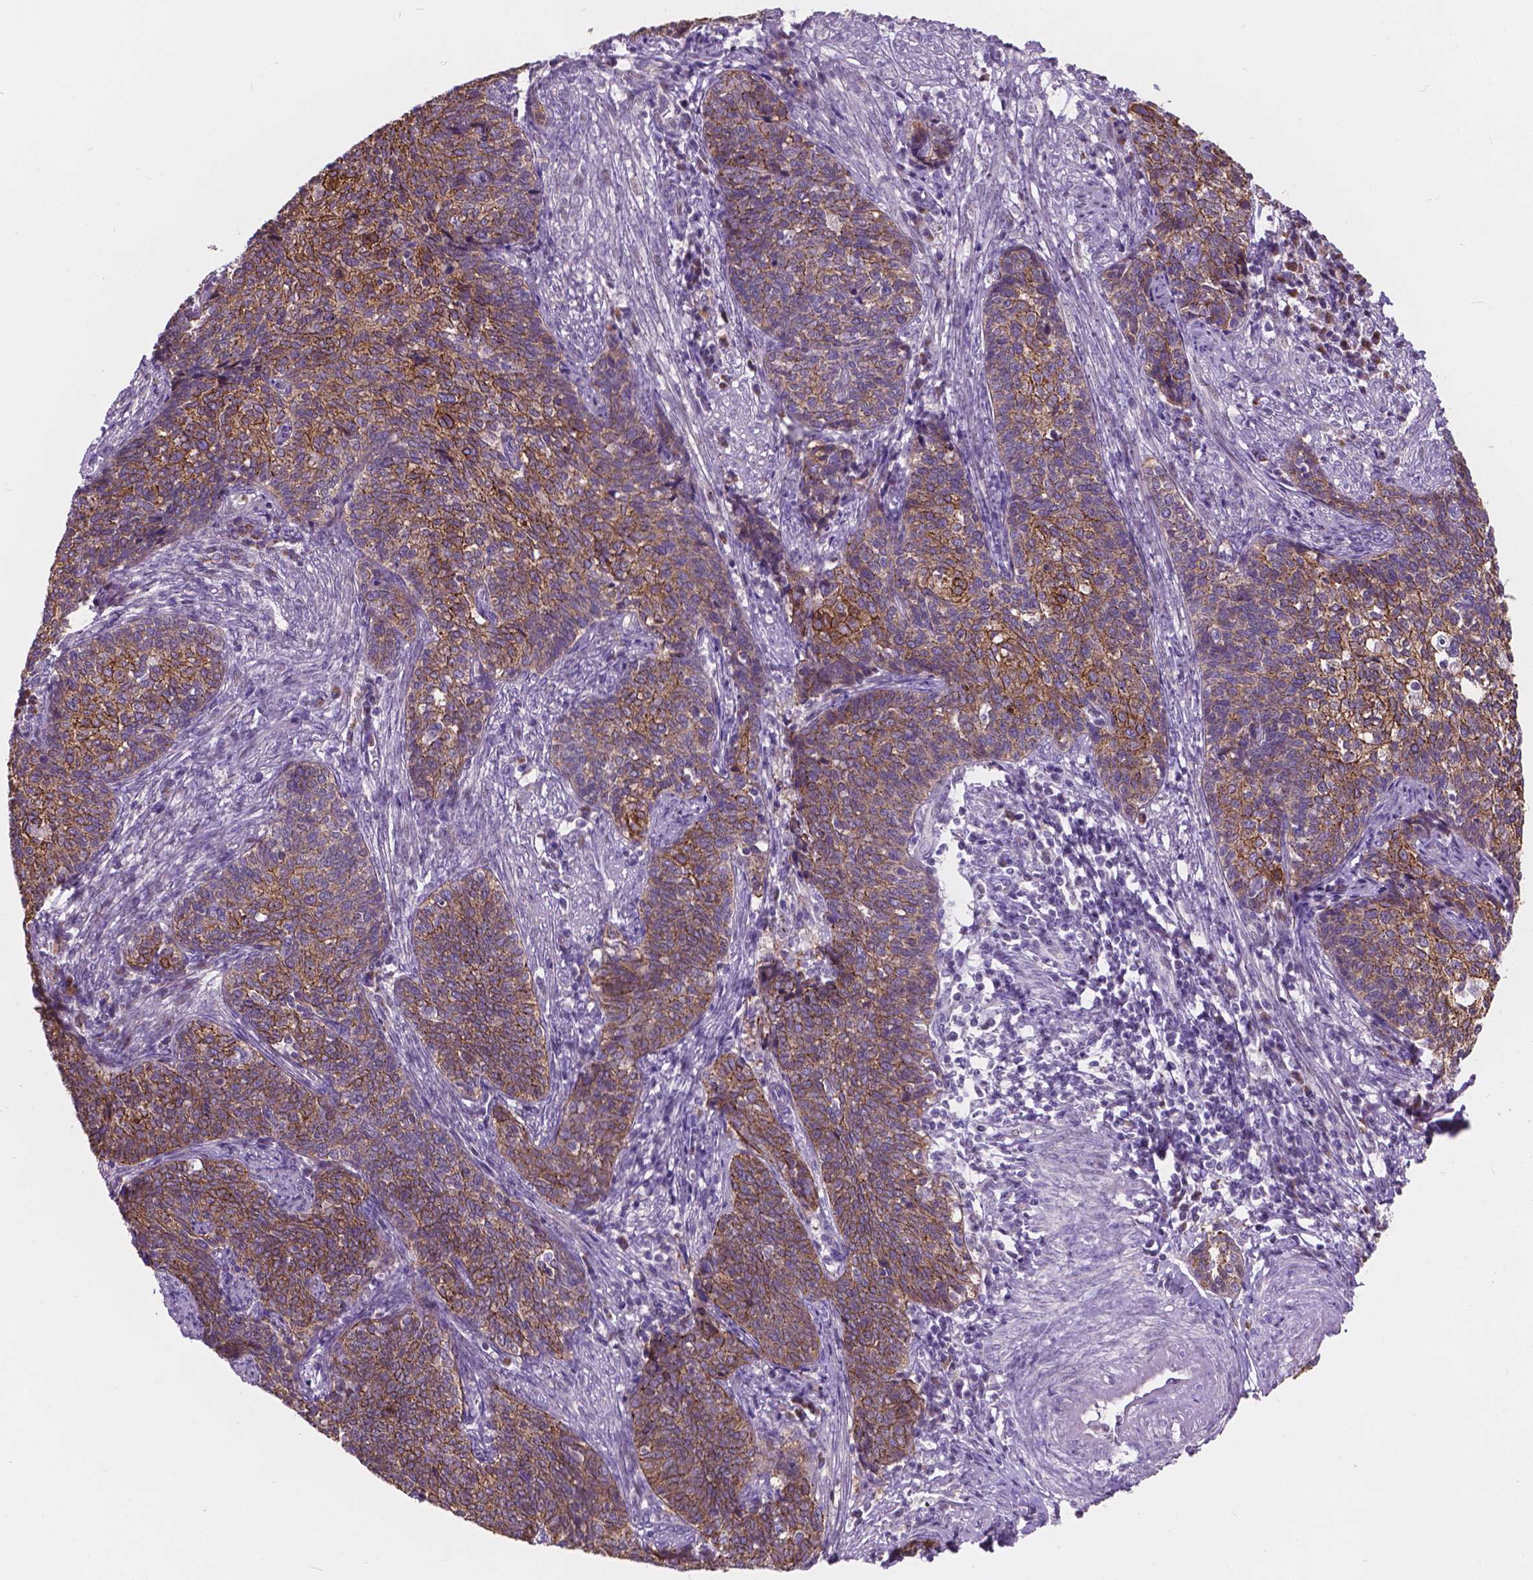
{"staining": {"intensity": "moderate", "quantity": "25%-75%", "location": "cytoplasmic/membranous"}, "tissue": "cervical cancer", "cell_type": "Tumor cells", "image_type": "cancer", "snomed": [{"axis": "morphology", "description": "Squamous cell carcinoma, NOS"}, {"axis": "topography", "description": "Cervix"}], "caption": "Approximately 25%-75% of tumor cells in cervical cancer show moderate cytoplasmic/membranous protein positivity as visualized by brown immunohistochemical staining.", "gene": "MYH14", "patient": {"sex": "female", "age": 39}}